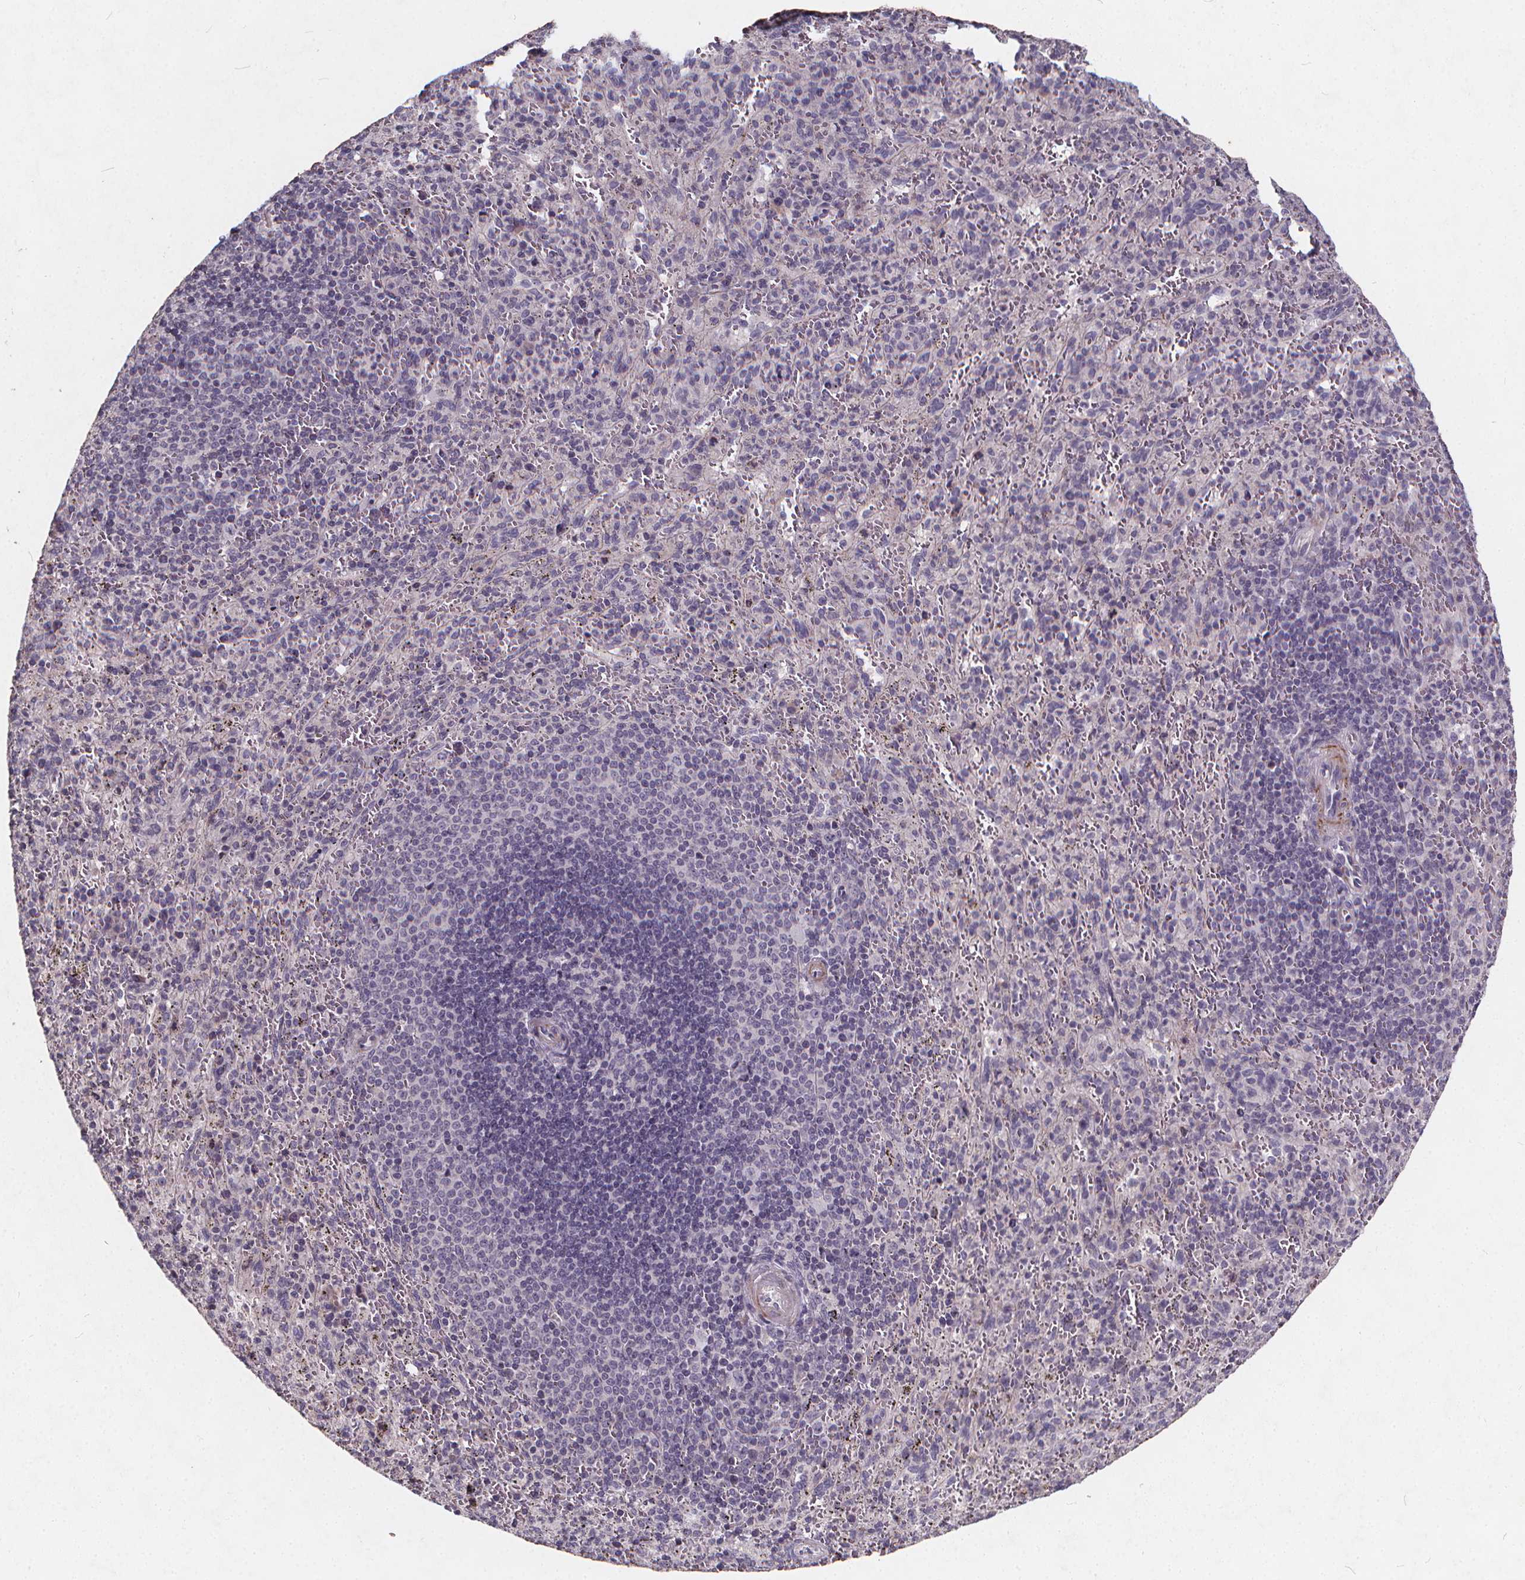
{"staining": {"intensity": "negative", "quantity": "none", "location": "none"}, "tissue": "spleen", "cell_type": "Cells in red pulp", "image_type": "normal", "snomed": [{"axis": "morphology", "description": "Normal tissue, NOS"}, {"axis": "topography", "description": "Spleen"}], "caption": "DAB (3,3'-diaminobenzidine) immunohistochemical staining of normal spleen reveals no significant expression in cells in red pulp.", "gene": "TSPAN14", "patient": {"sex": "male", "age": 57}}